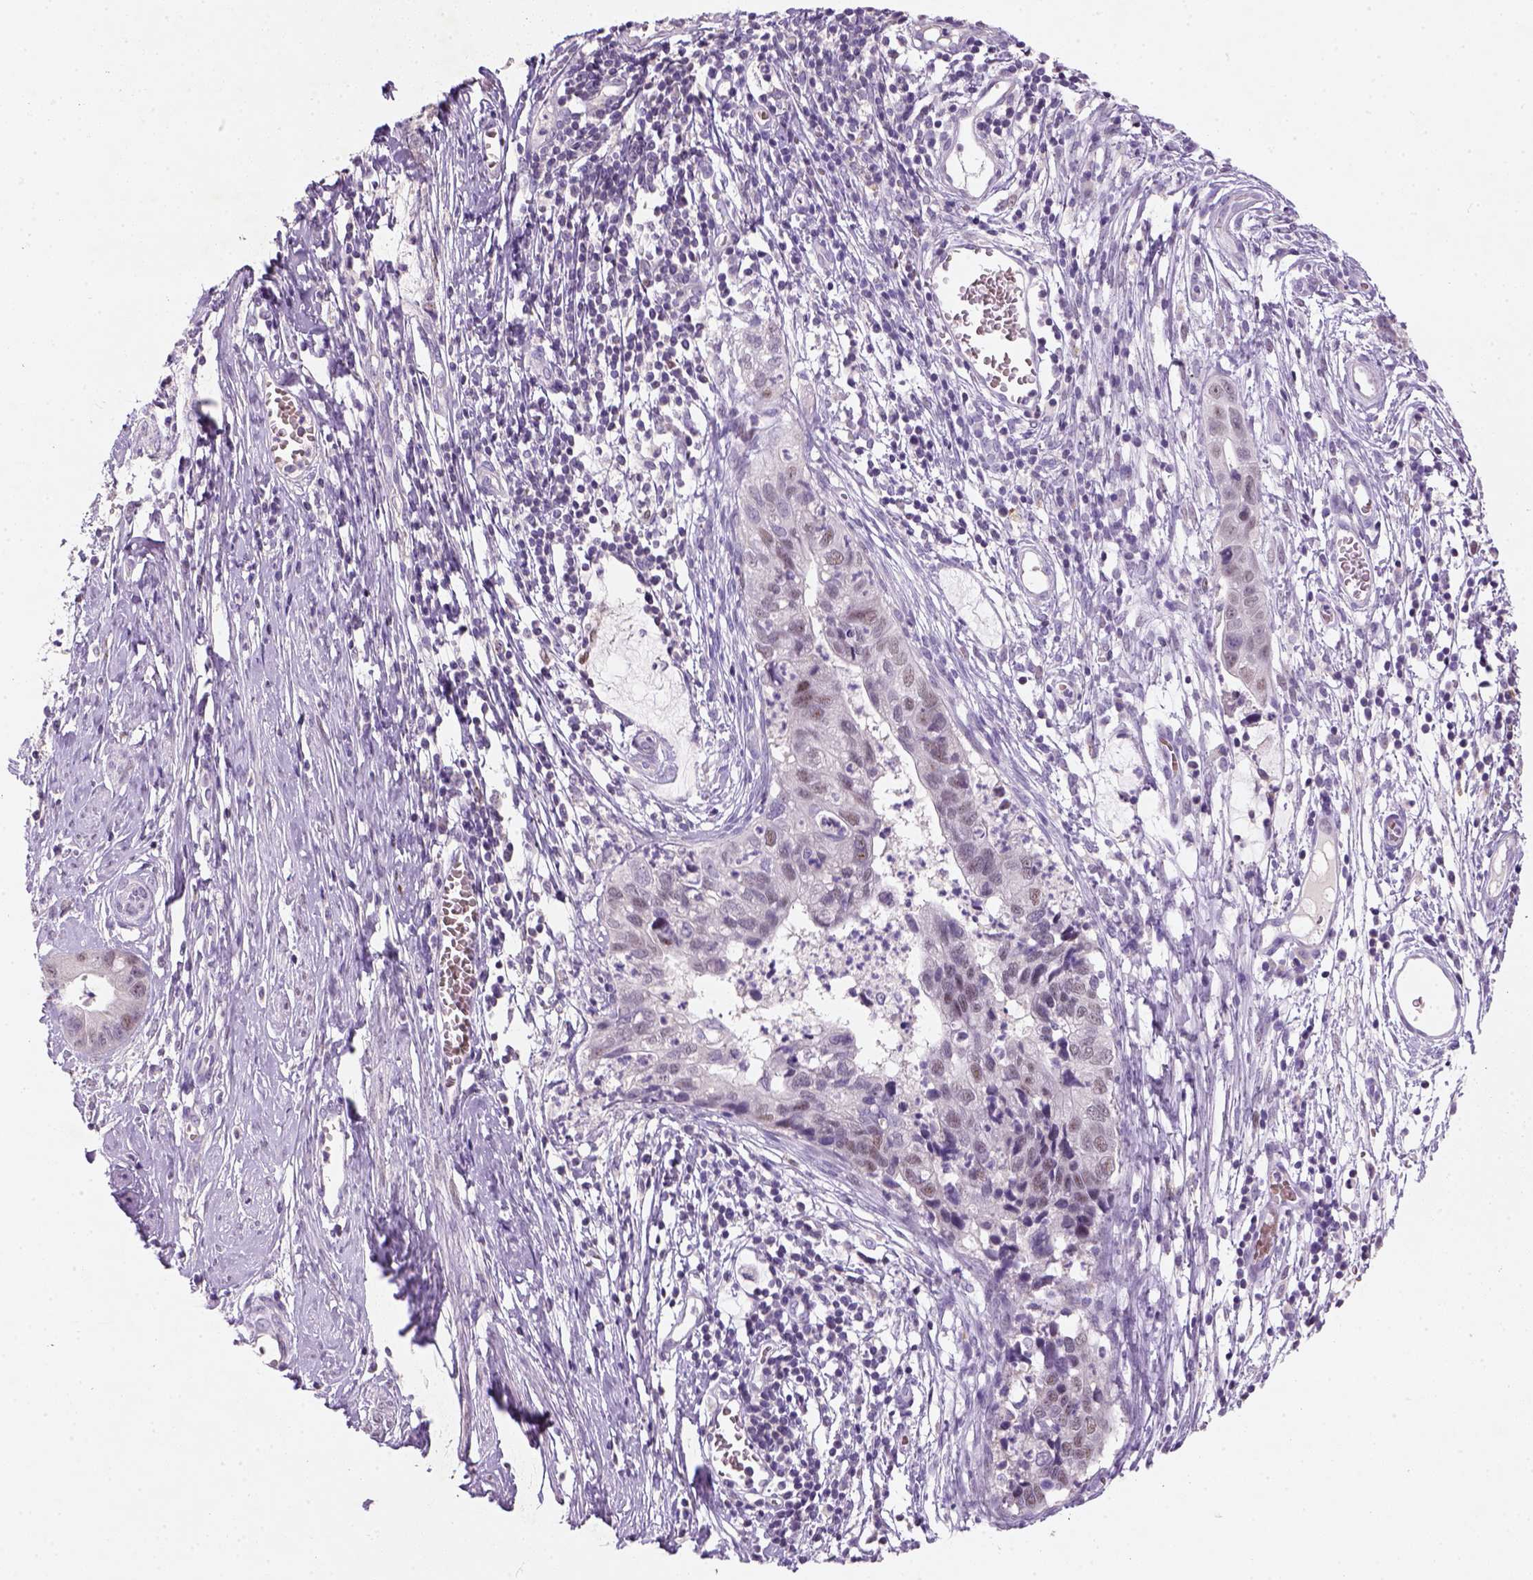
{"staining": {"intensity": "moderate", "quantity": "<25%", "location": "nuclear"}, "tissue": "cervical cancer", "cell_type": "Tumor cells", "image_type": "cancer", "snomed": [{"axis": "morphology", "description": "Adenocarcinoma, NOS"}, {"axis": "topography", "description": "Cervix"}], "caption": "Cervical cancer stained with immunohistochemistry (IHC) reveals moderate nuclear staining in about <25% of tumor cells.", "gene": "ZMAT4", "patient": {"sex": "female", "age": 44}}